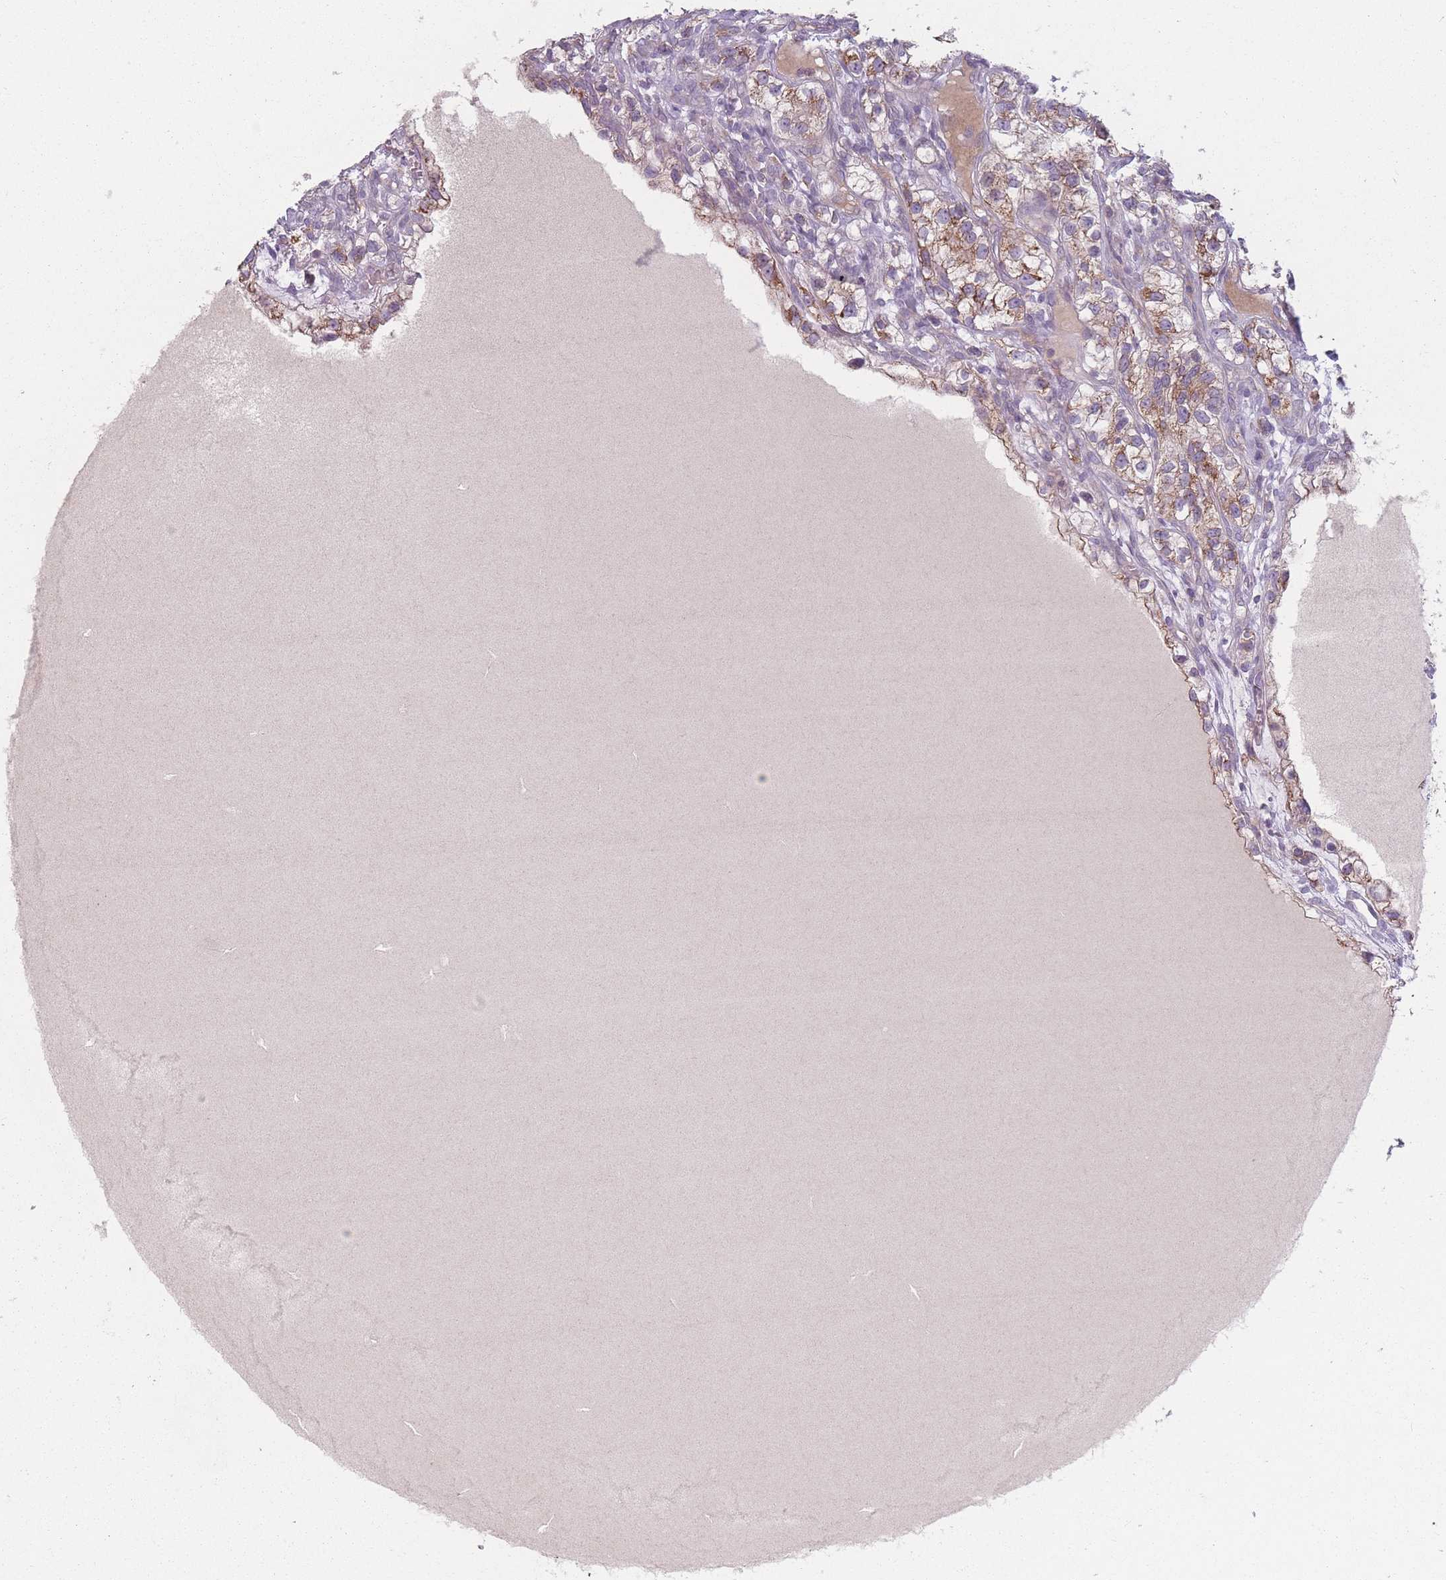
{"staining": {"intensity": "moderate", "quantity": "25%-75%", "location": "cytoplasmic/membranous"}, "tissue": "renal cancer", "cell_type": "Tumor cells", "image_type": "cancer", "snomed": [{"axis": "morphology", "description": "Adenocarcinoma, NOS"}, {"axis": "topography", "description": "Kidney"}], "caption": "The micrograph reveals a brown stain indicating the presence of a protein in the cytoplasmic/membranous of tumor cells in renal cancer (adenocarcinoma).", "gene": "PEX11B", "patient": {"sex": "female", "age": 57}}